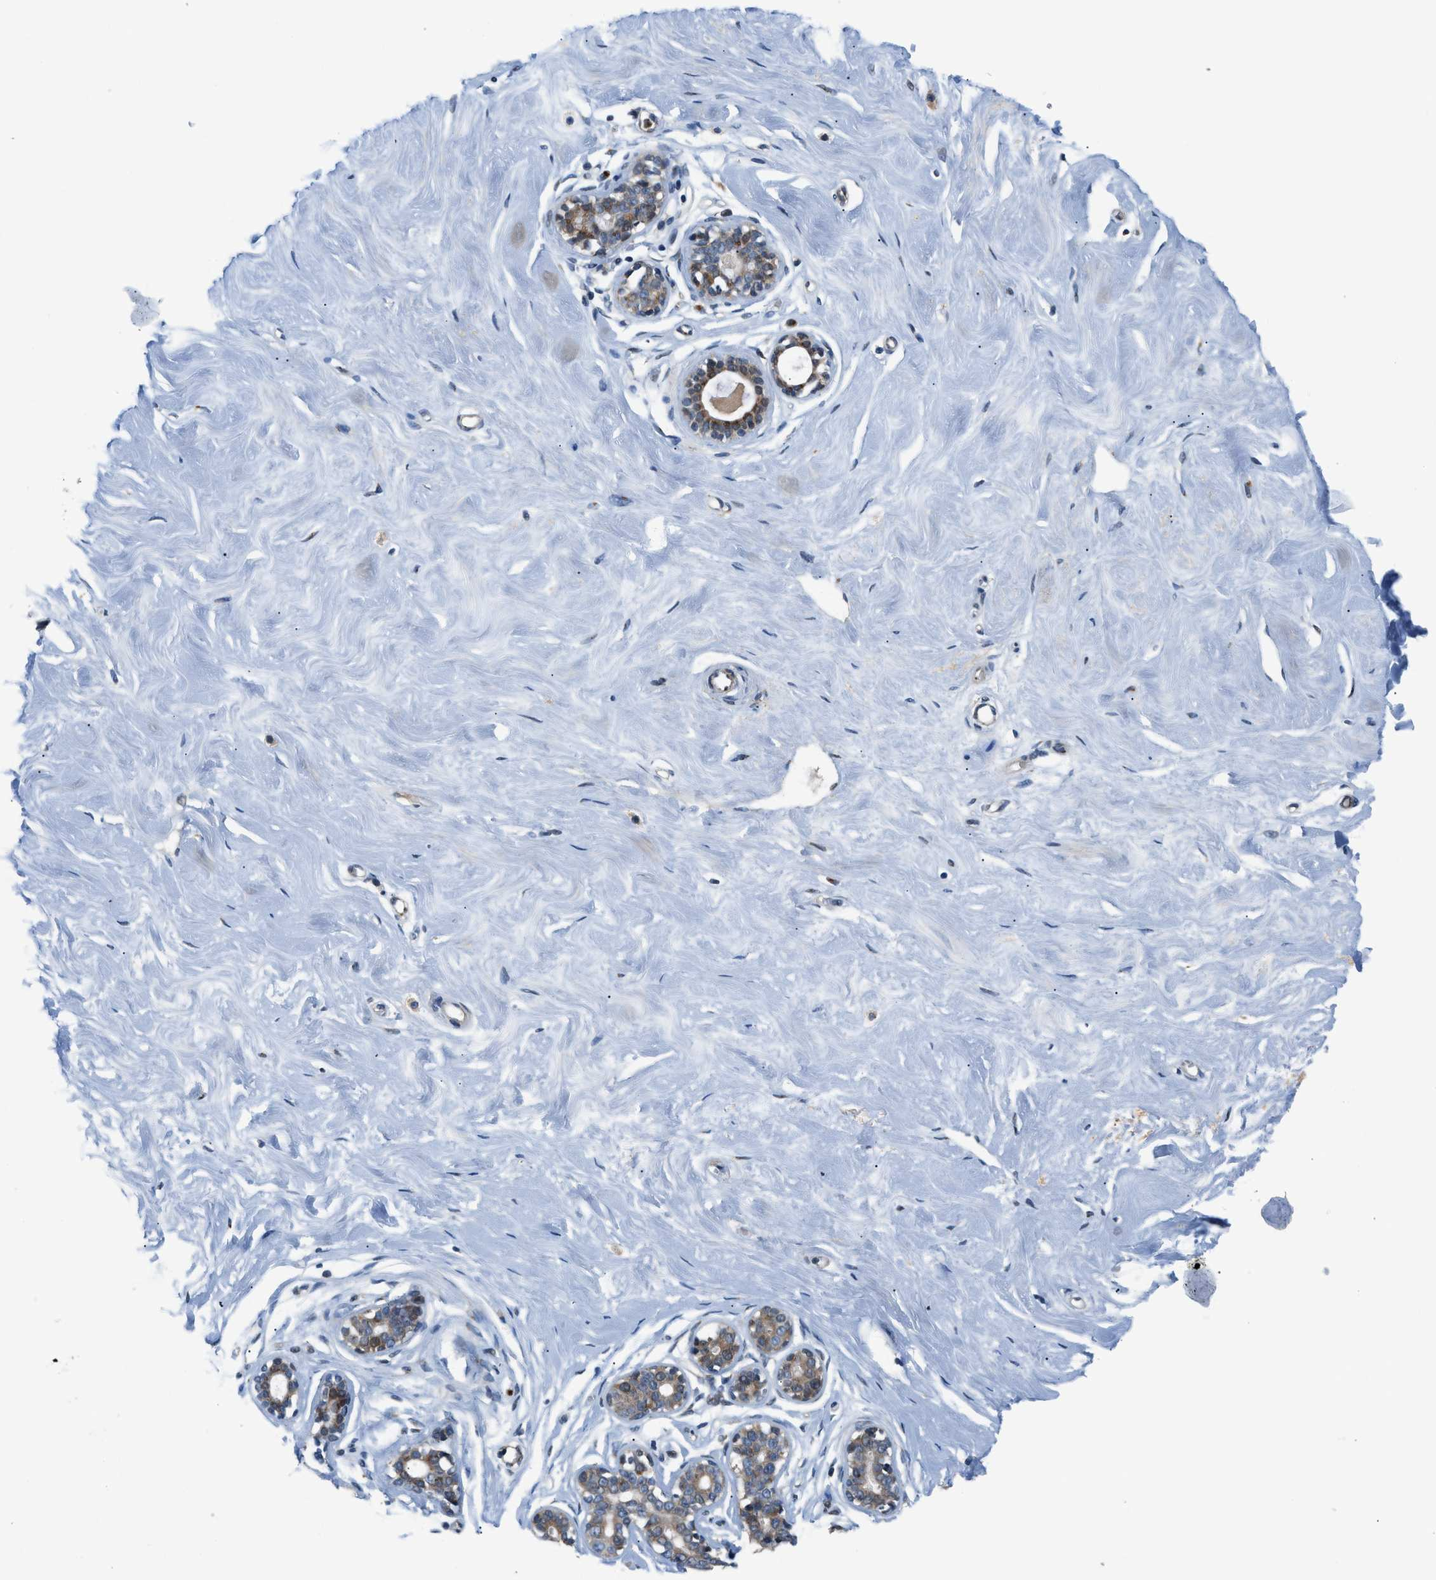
{"staining": {"intensity": "weak", "quantity": ">75%", "location": "cytoplasmic/membranous"}, "tissue": "breast", "cell_type": "Adipocytes", "image_type": "normal", "snomed": [{"axis": "morphology", "description": "Normal tissue, NOS"}, {"axis": "topography", "description": "Breast"}], "caption": "Benign breast demonstrates weak cytoplasmic/membranous expression in about >75% of adipocytes.", "gene": "FUT8", "patient": {"sex": "female", "age": 23}}